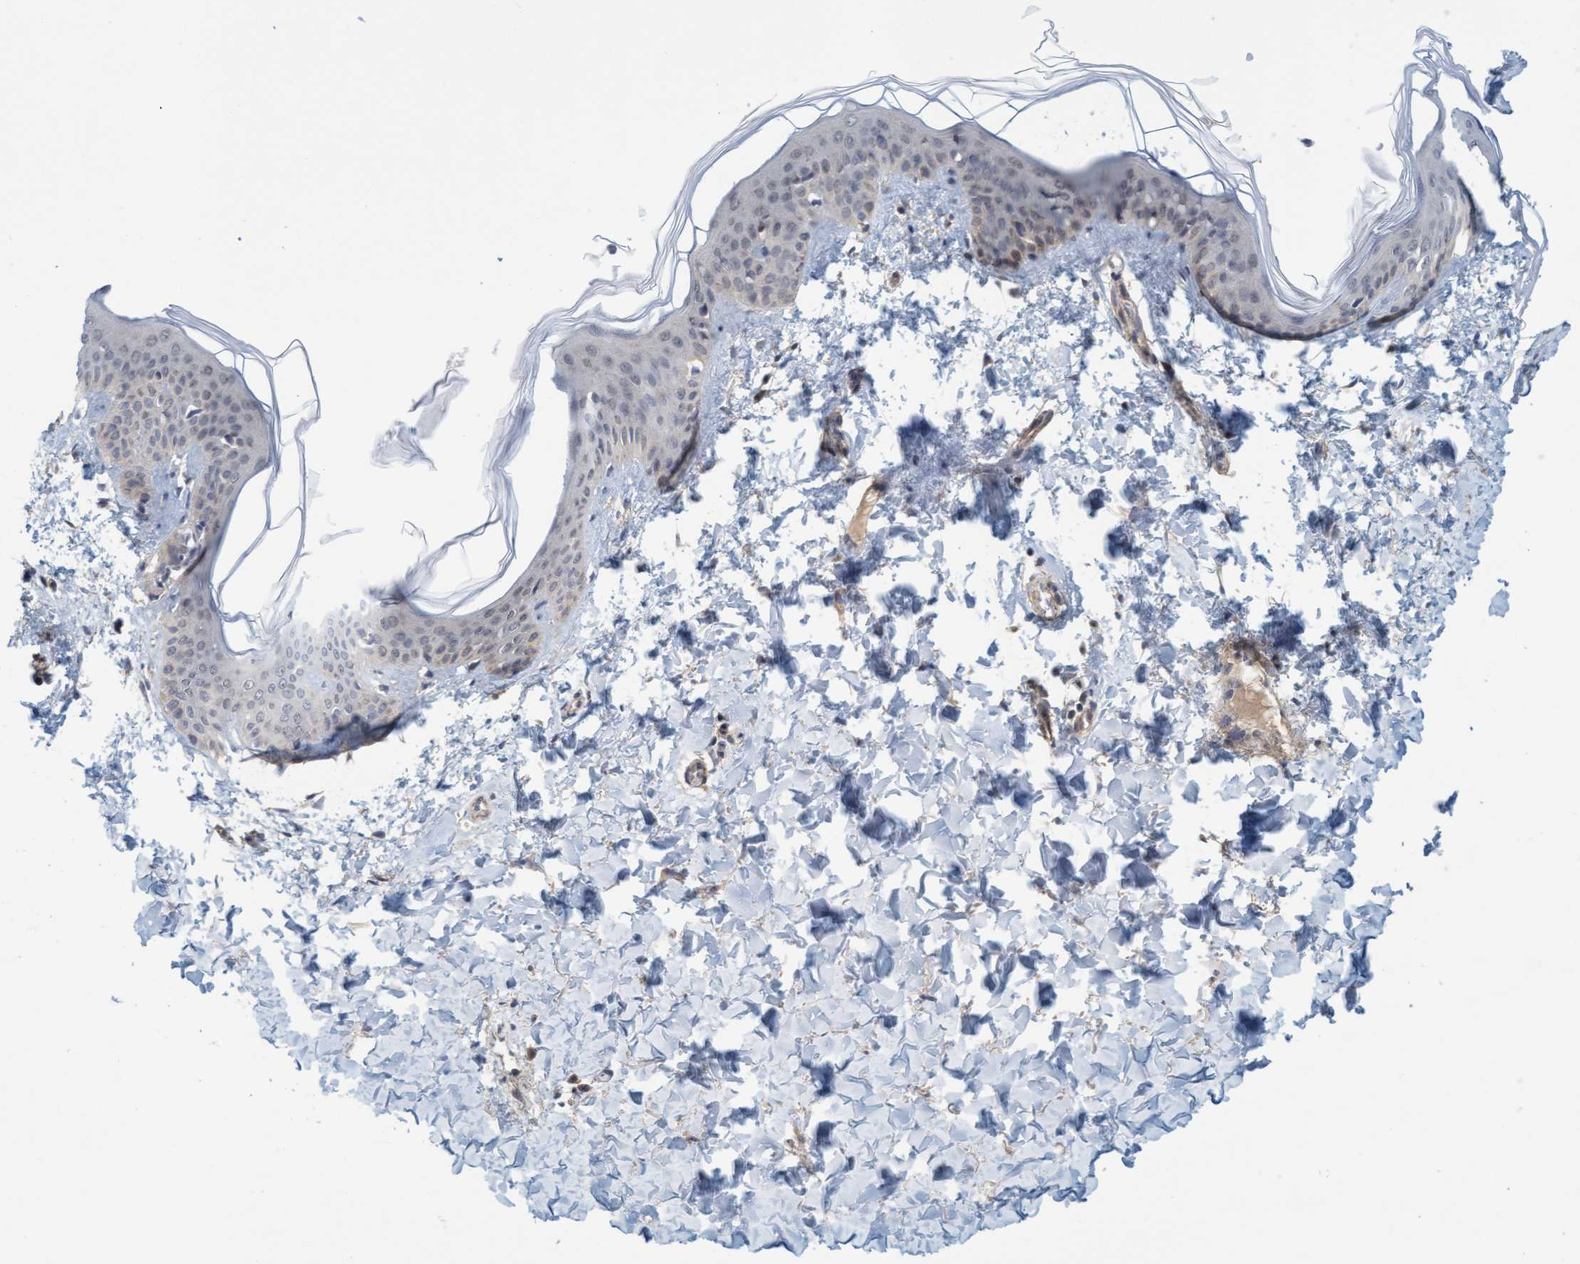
{"staining": {"intensity": "negative", "quantity": "none", "location": "none"}, "tissue": "skin", "cell_type": "Fibroblasts", "image_type": "normal", "snomed": [{"axis": "morphology", "description": "Normal tissue, NOS"}, {"axis": "topography", "description": "Skin"}], "caption": "Photomicrograph shows no significant protein expression in fibroblasts of benign skin.", "gene": "TSTD2", "patient": {"sex": "female", "age": 17}}